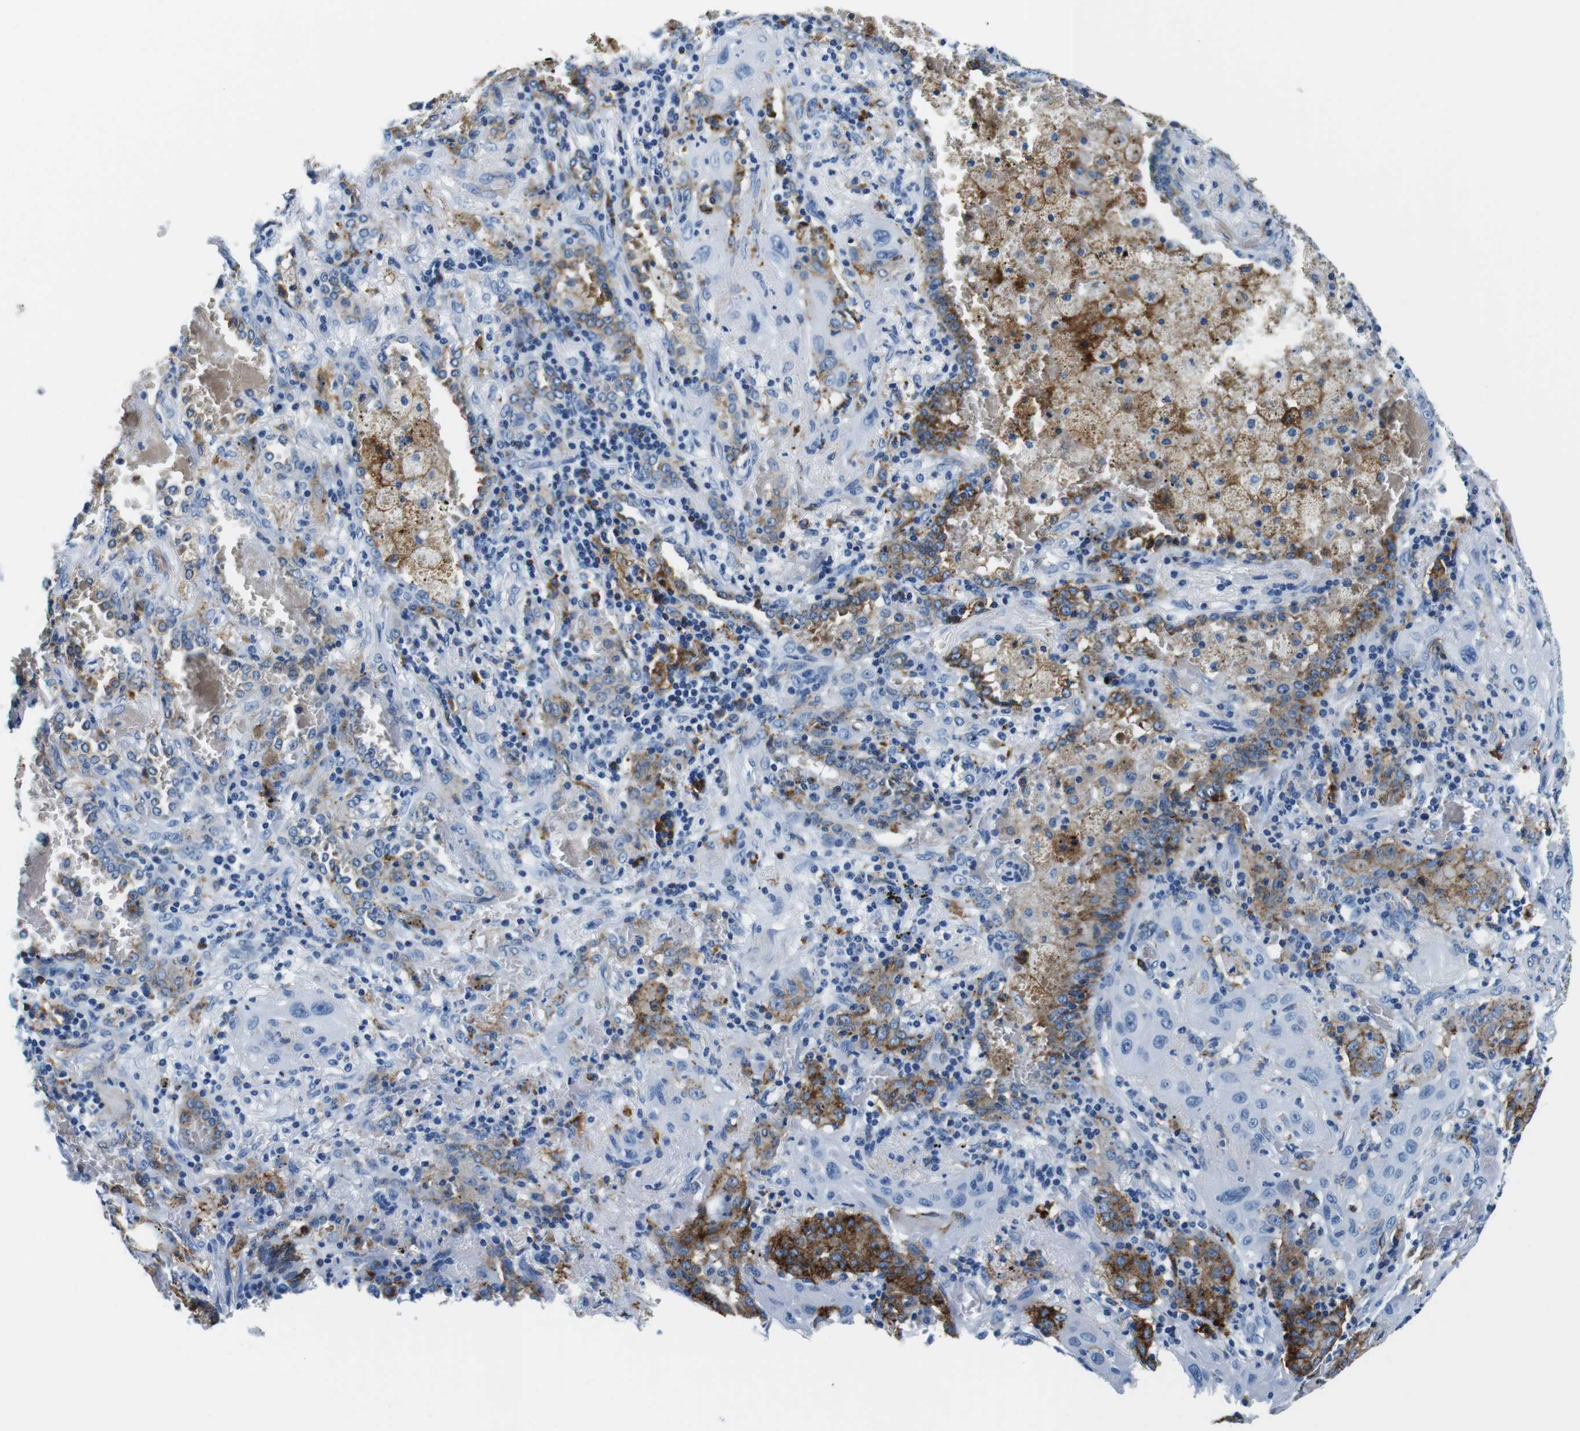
{"staining": {"intensity": "negative", "quantity": "none", "location": "none"}, "tissue": "lung cancer", "cell_type": "Tumor cells", "image_type": "cancer", "snomed": [{"axis": "morphology", "description": "Squamous cell carcinoma, NOS"}, {"axis": "topography", "description": "Lung"}], "caption": "Immunohistochemistry (IHC) of human lung cancer reveals no positivity in tumor cells.", "gene": "HLA-DRB1", "patient": {"sex": "female", "age": 47}}